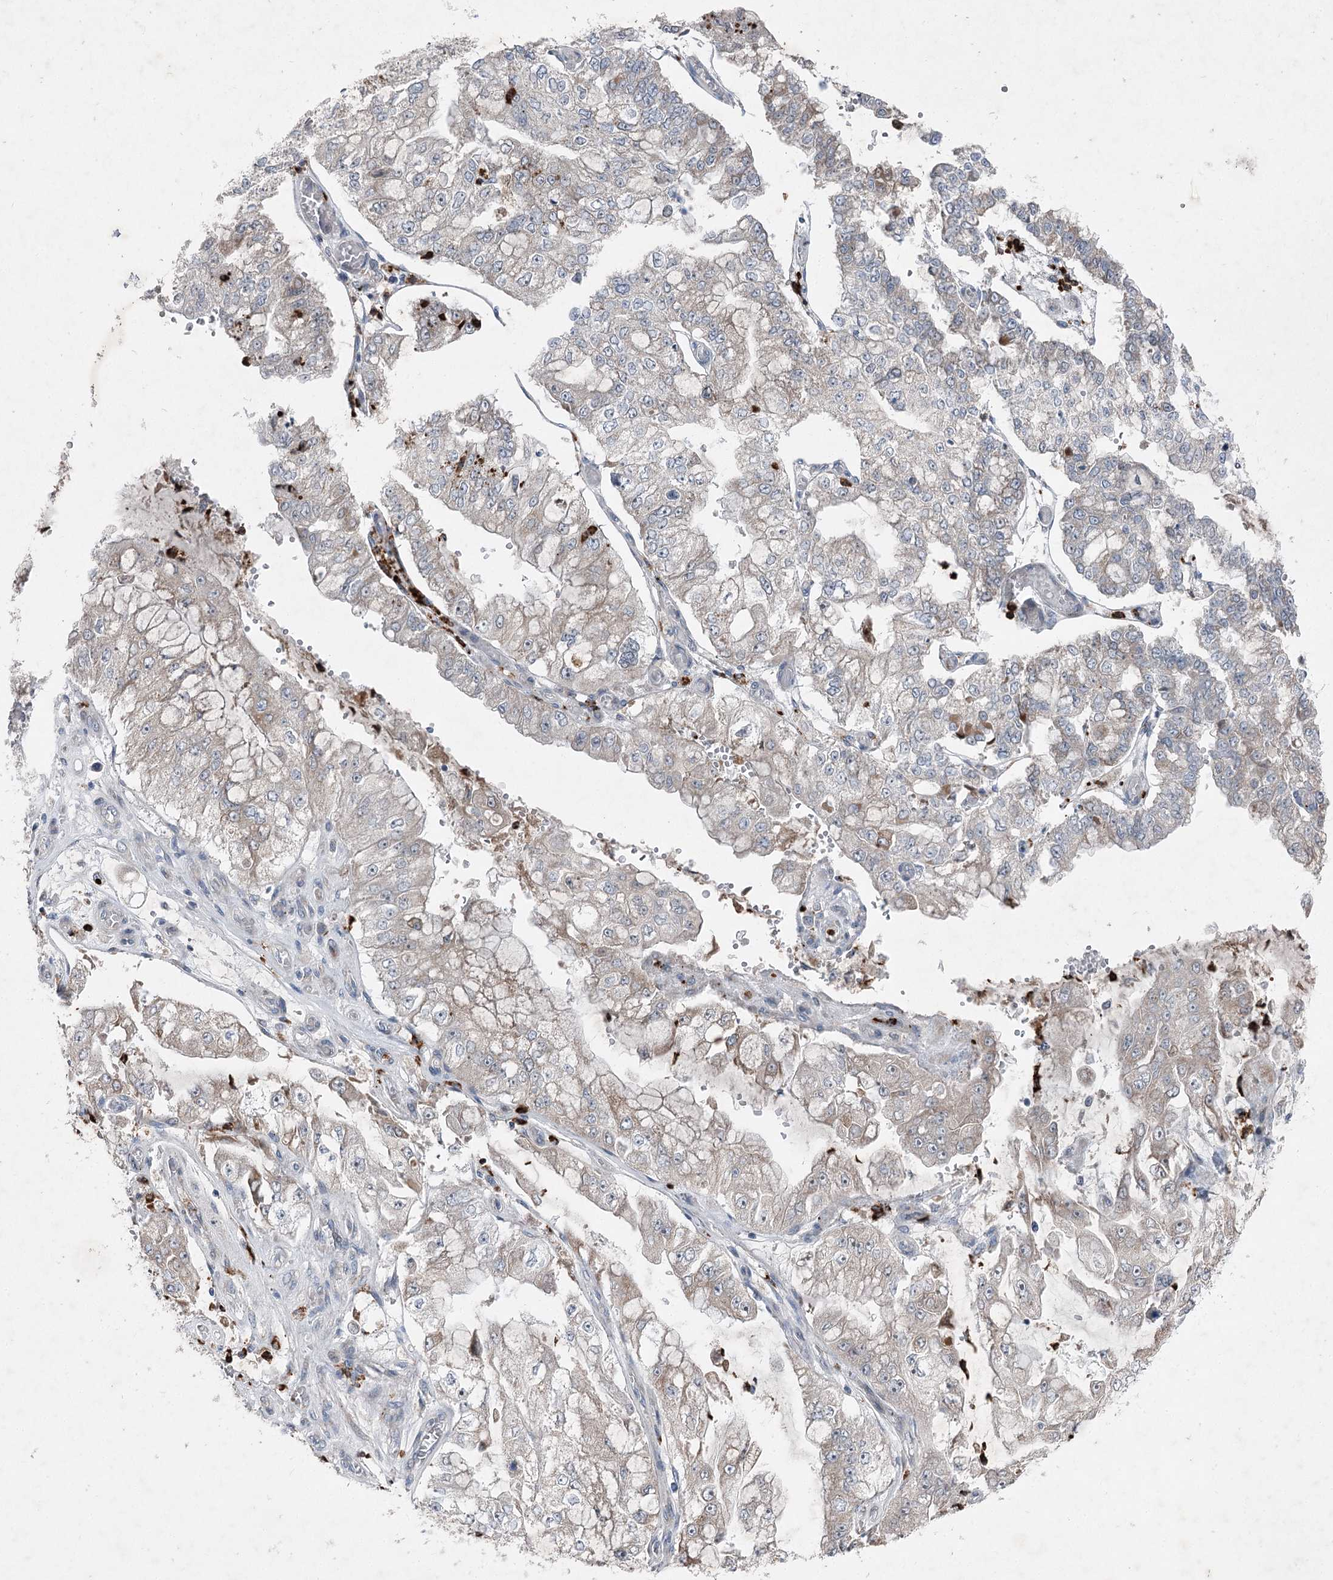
{"staining": {"intensity": "weak", "quantity": "<25%", "location": "cytoplasmic/membranous"}, "tissue": "stomach cancer", "cell_type": "Tumor cells", "image_type": "cancer", "snomed": [{"axis": "morphology", "description": "Adenocarcinoma, NOS"}, {"axis": "topography", "description": "Stomach"}], "caption": "This is an immunohistochemistry (IHC) photomicrograph of stomach adenocarcinoma. There is no staining in tumor cells.", "gene": "PLA2G12A", "patient": {"sex": "male", "age": 76}}